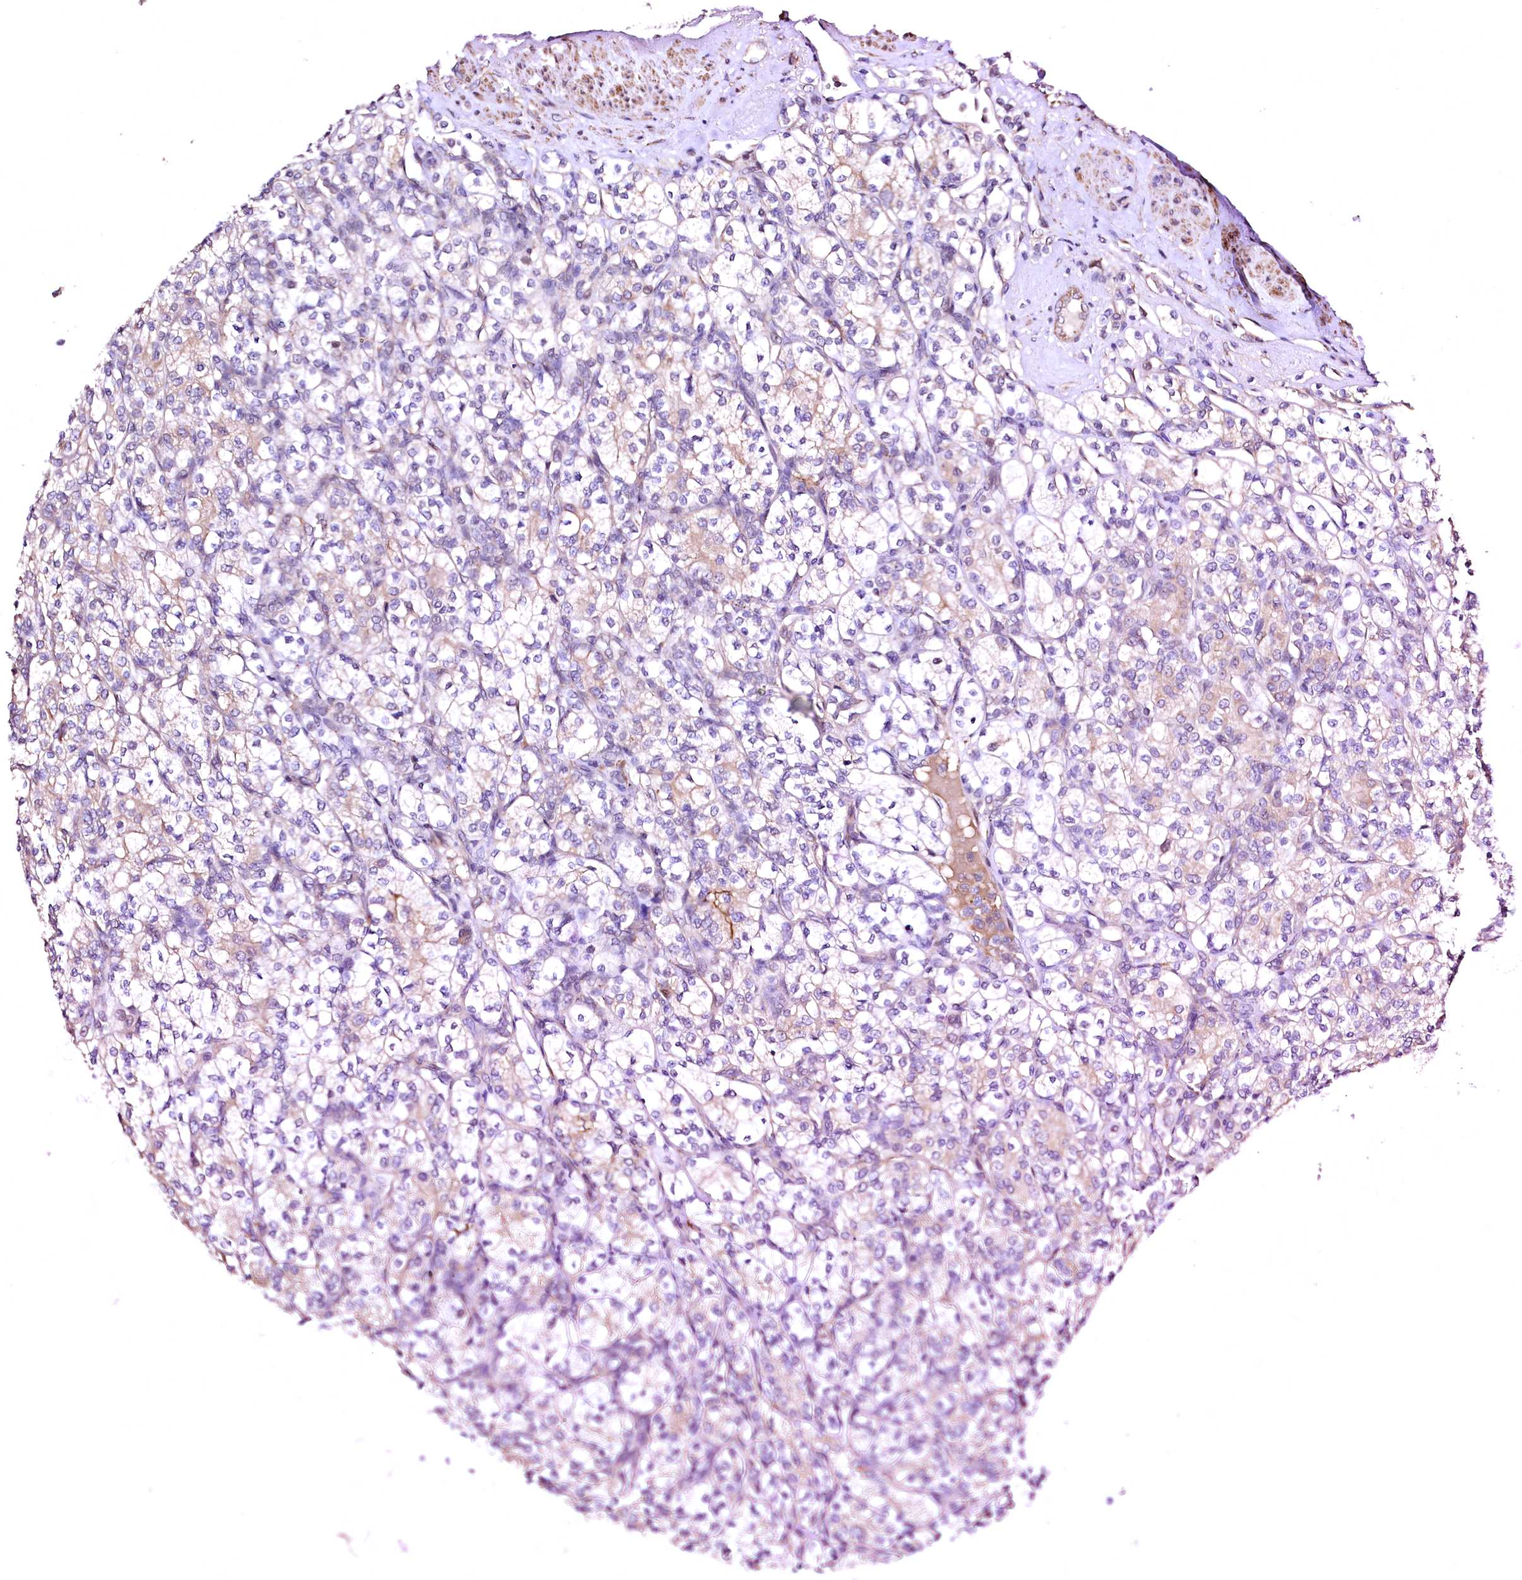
{"staining": {"intensity": "negative", "quantity": "none", "location": "none"}, "tissue": "renal cancer", "cell_type": "Tumor cells", "image_type": "cancer", "snomed": [{"axis": "morphology", "description": "Adenocarcinoma, NOS"}, {"axis": "topography", "description": "Kidney"}], "caption": "IHC of human adenocarcinoma (renal) exhibits no expression in tumor cells.", "gene": "GPR176", "patient": {"sex": "male", "age": 77}}